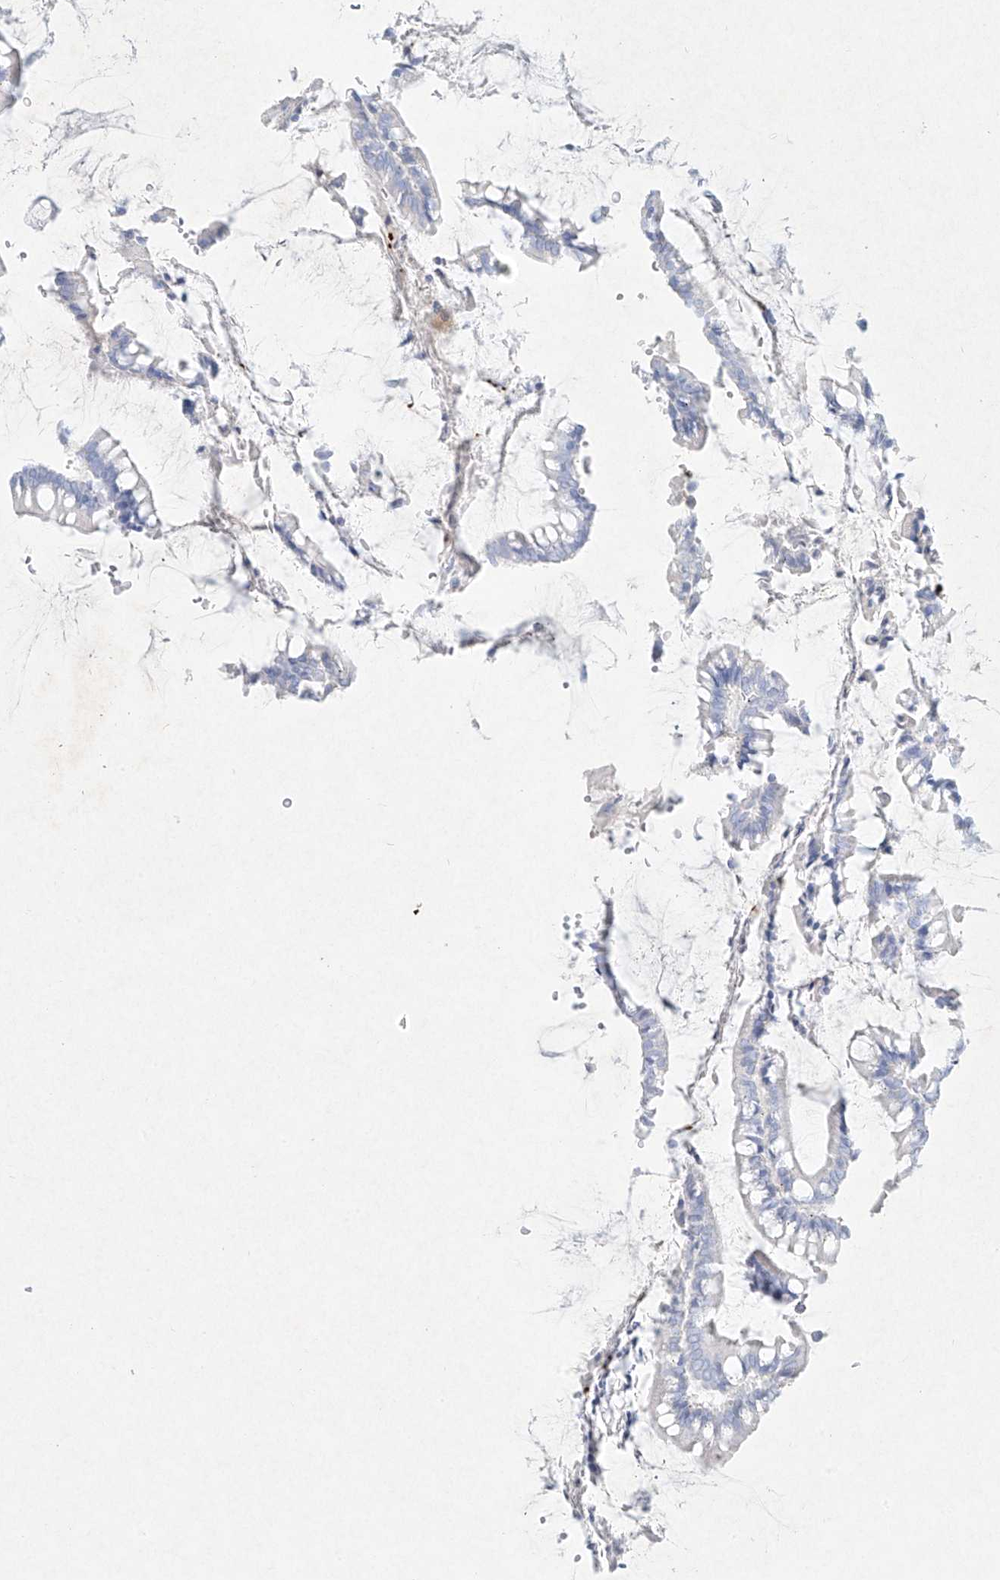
{"staining": {"intensity": "negative", "quantity": "none", "location": "none"}, "tissue": "colon", "cell_type": "Endothelial cells", "image_type": "normal", "snomed": [{"axis": "morphology", "description": "Normal tissue, NOS"}, {"axis": "topography", "description": "Colon"}], "caption": "The IHC micrograph has no significant expression in endothelial cells of colon.", "gene": "PLEK", "patient": {"sex": "female", "age": 79}}